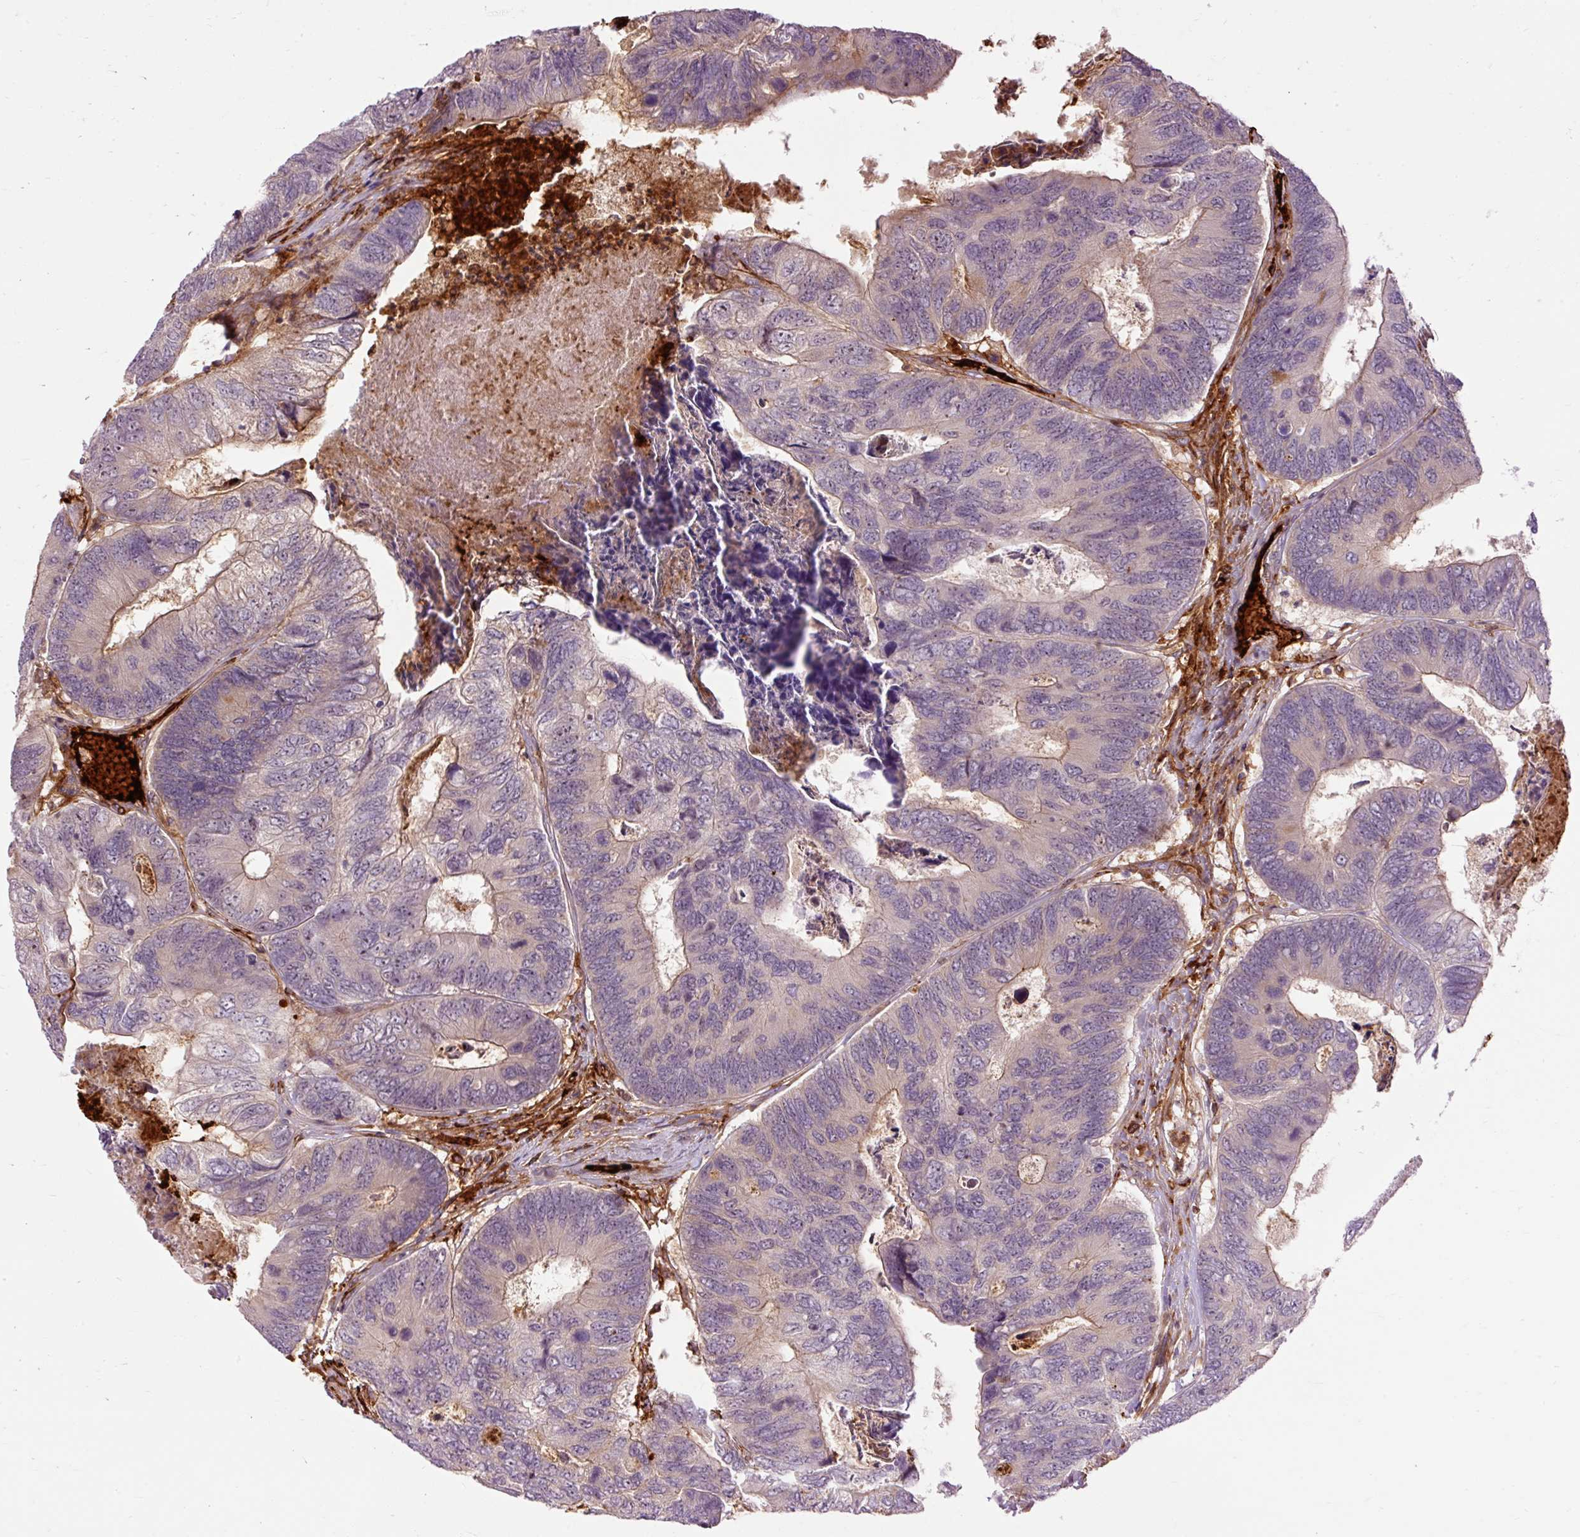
{"staining": {"intensity": "weak", "quantity": "<25%", "location": "cytoplasmic/membranous"}, "tissue": "colorectal cancer", "cell_type": "Tumor cells", "image_type": "cancer", "snomed": [{"axis": "morphology", "description": "Adenocarcinoma, NOS"}, {"axis": "topography", "description": "Colon"}], "caption": "Protein analysis of colorectal adenocarcinoma reveals no significant staining in tumor cells.", "gene": "CEBPZ", "patient": {"sex": "female", "age": 67}}